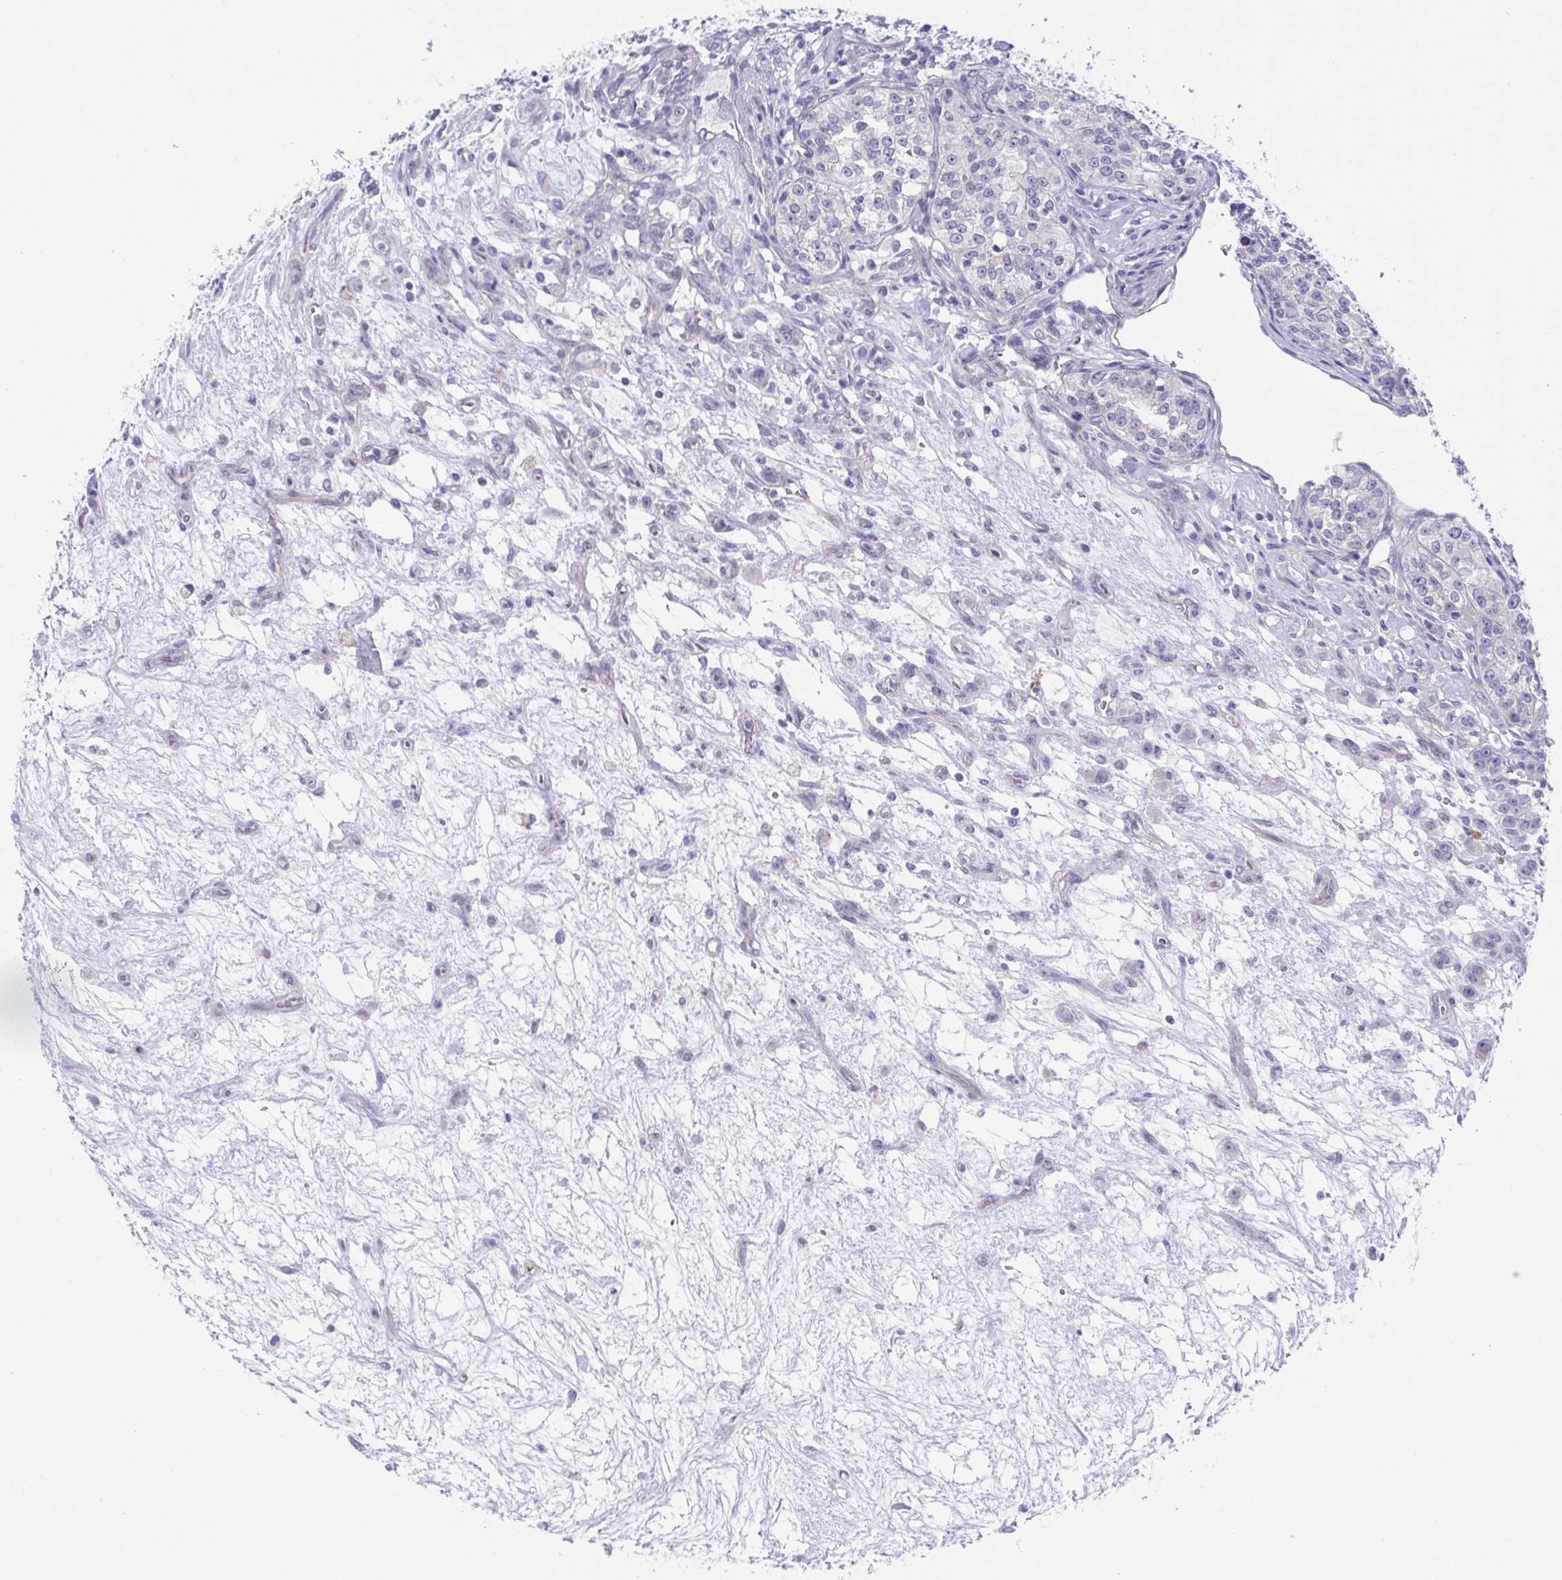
{"staining": {"intensity": "negative", "quantity": "none", "location": "none"}, "tissue": "renal cancer", "cell_type": "Tumor cells", "image_type": "cancer", "snomed": [{"axis": "morphology", "description": "Adenocarcinoma, NOS"}, {"axis": "topography", "description": "Kidney"}], "caption": "Immunohistochemical staining of renal cancer (adenocarcinoma) displays no significant expression in tumor cells.", "gene": "TEX12", "patient": {"sex": "female", "age": 63}}